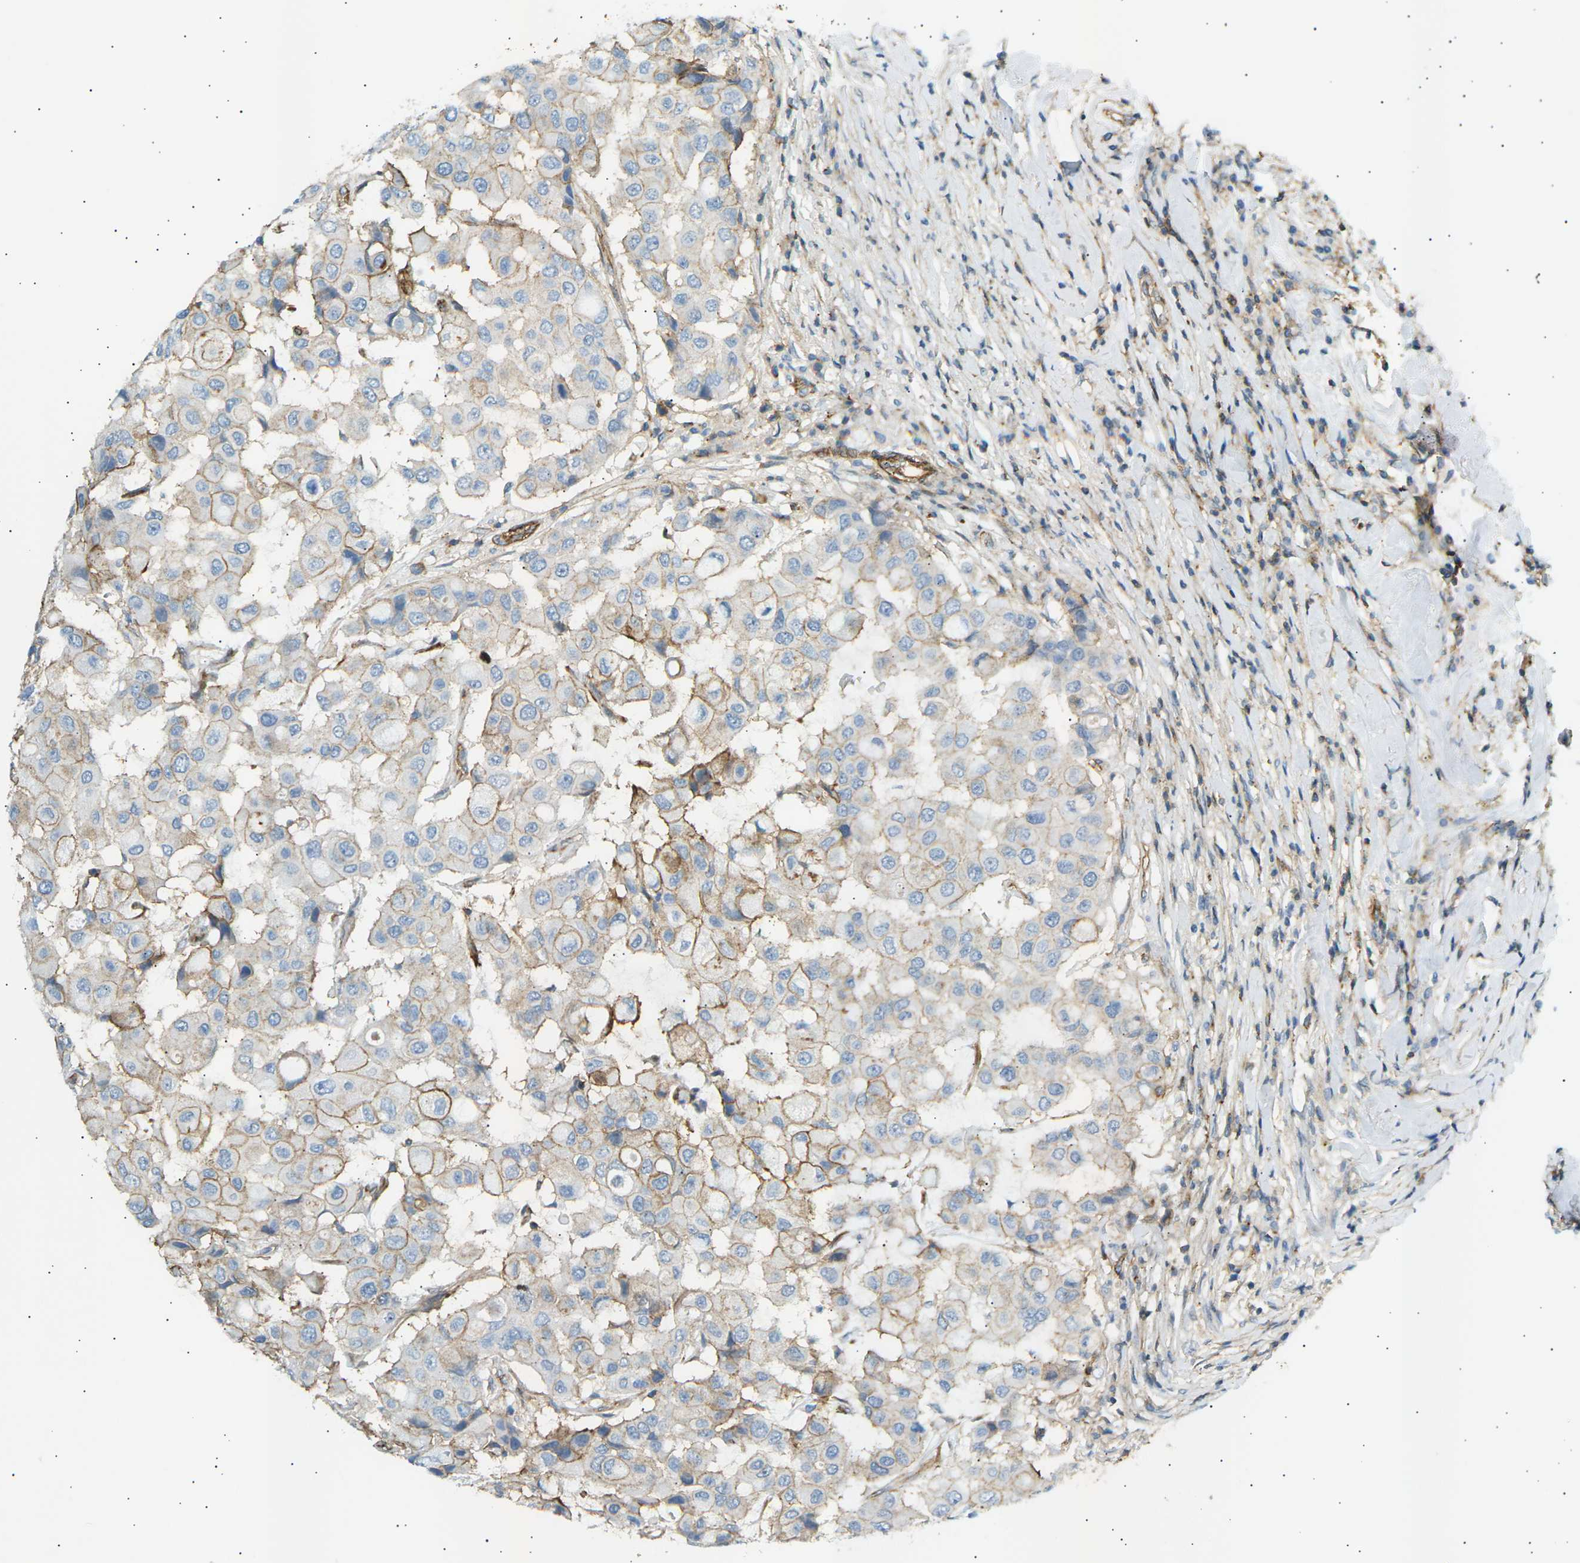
{"staining": {"intensity": "moderate", "quantity": "<25%", "location": "cytoplasmic/membranous"}, "tissue": "breast cancer", "cell_type": "Tumor cells", "image_type": "cancer", "snomed": [{"axis": "morphology", "description": "Duct carcinoma"}, {"axis": "topography", "description": "Breast"}], "caption": "Tumor cells reveal moderate cytoplasmic/membranous expression in about <25% of cells in infiltrating ductal carcinoma (breast).", "gene": "ATP2B4", "patient": {"sex": "female", "age": 27}}